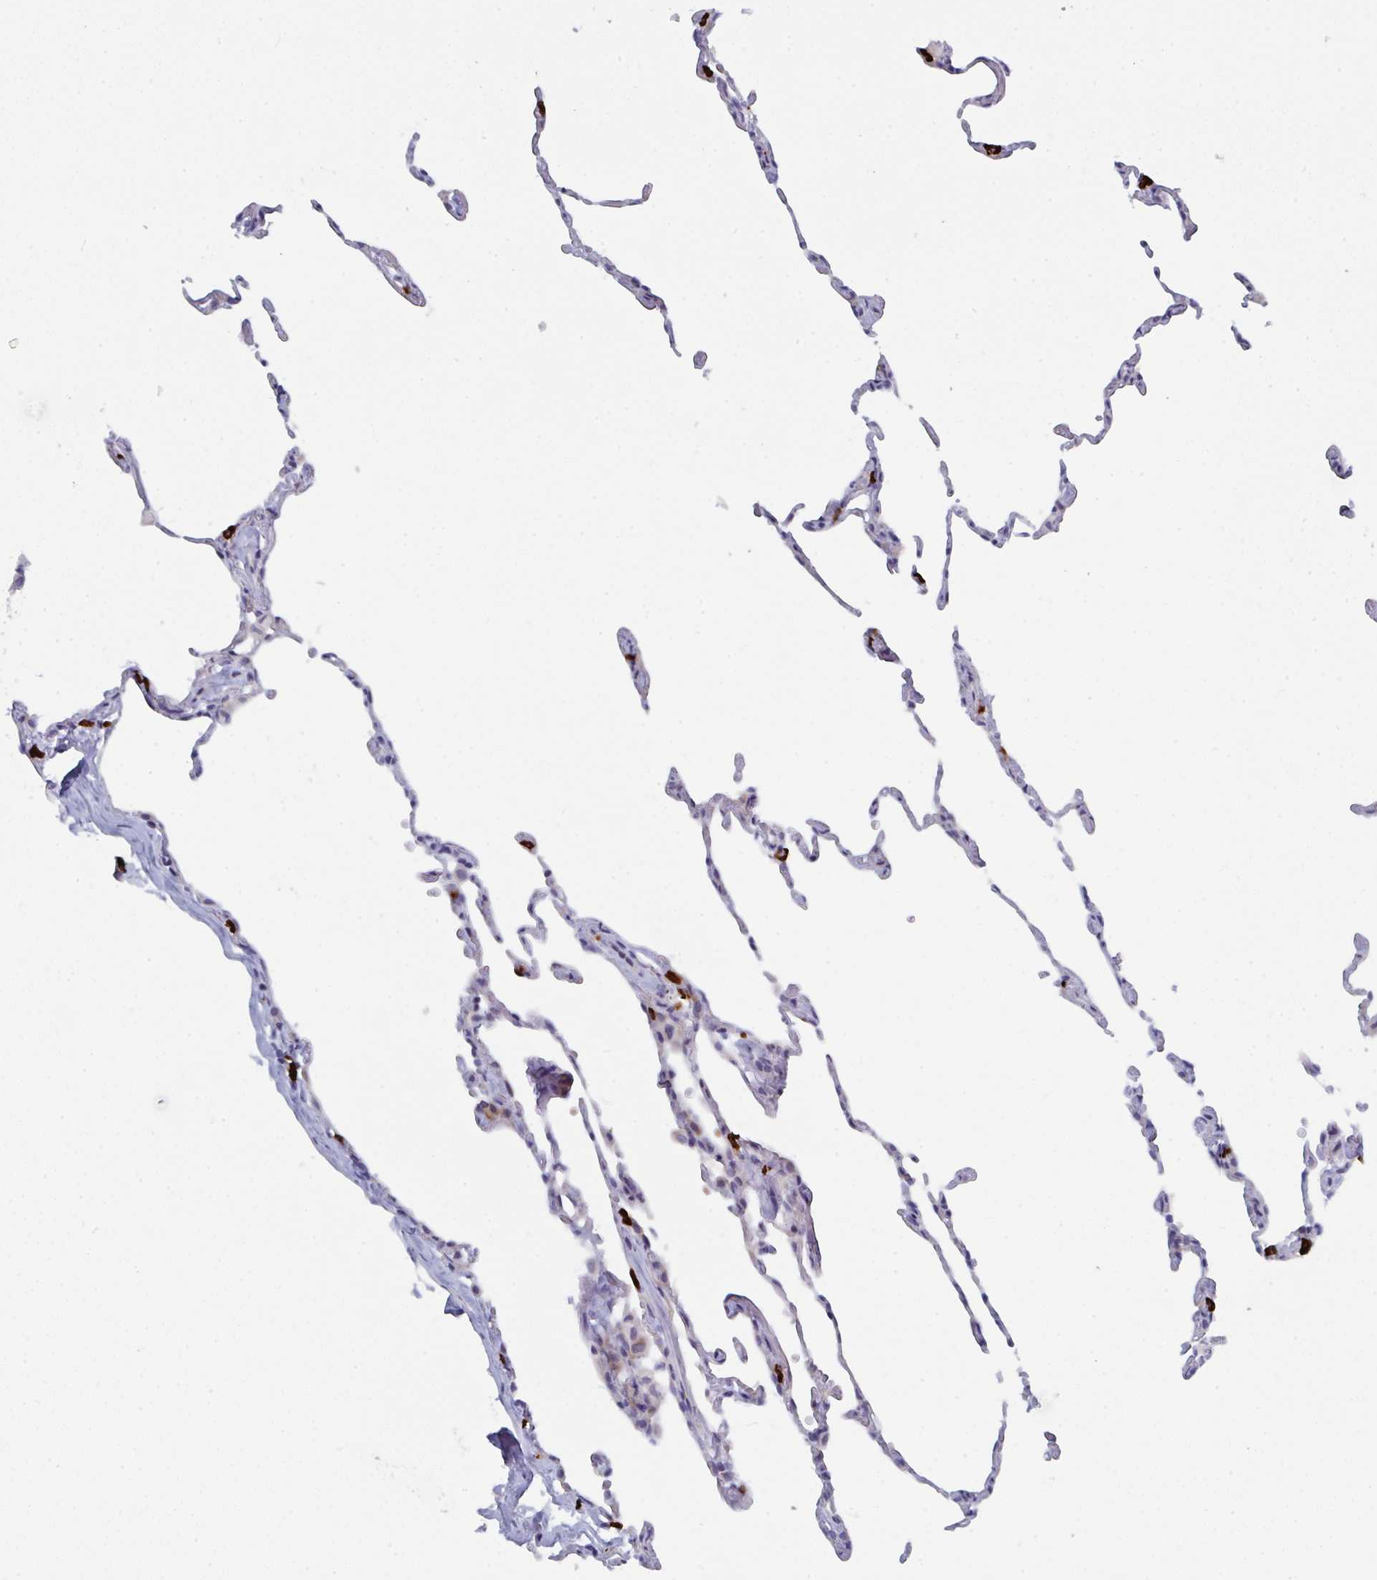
{"staining": {"intensity": "strong", "quantity": "<25%", "location": "cytoplasmic/membranous"}, "tissue": "lung", "cell_type": "Alveolar cells", "image_type": "normal", "snomed": [{"axis": "morphology", "description": "Normal tissue, NOS"}, {"axis": "topography", "description": "Lung"}], "caption": "Immunohistochemistry image of normal lung stained for a protein (brown), which displays medium levels of strong cytoplasmic/membranous positivity in approximately <25% of alveolar cells.", "gene": "ZNF684", "patient": {"sex": "female", "age": 57}}